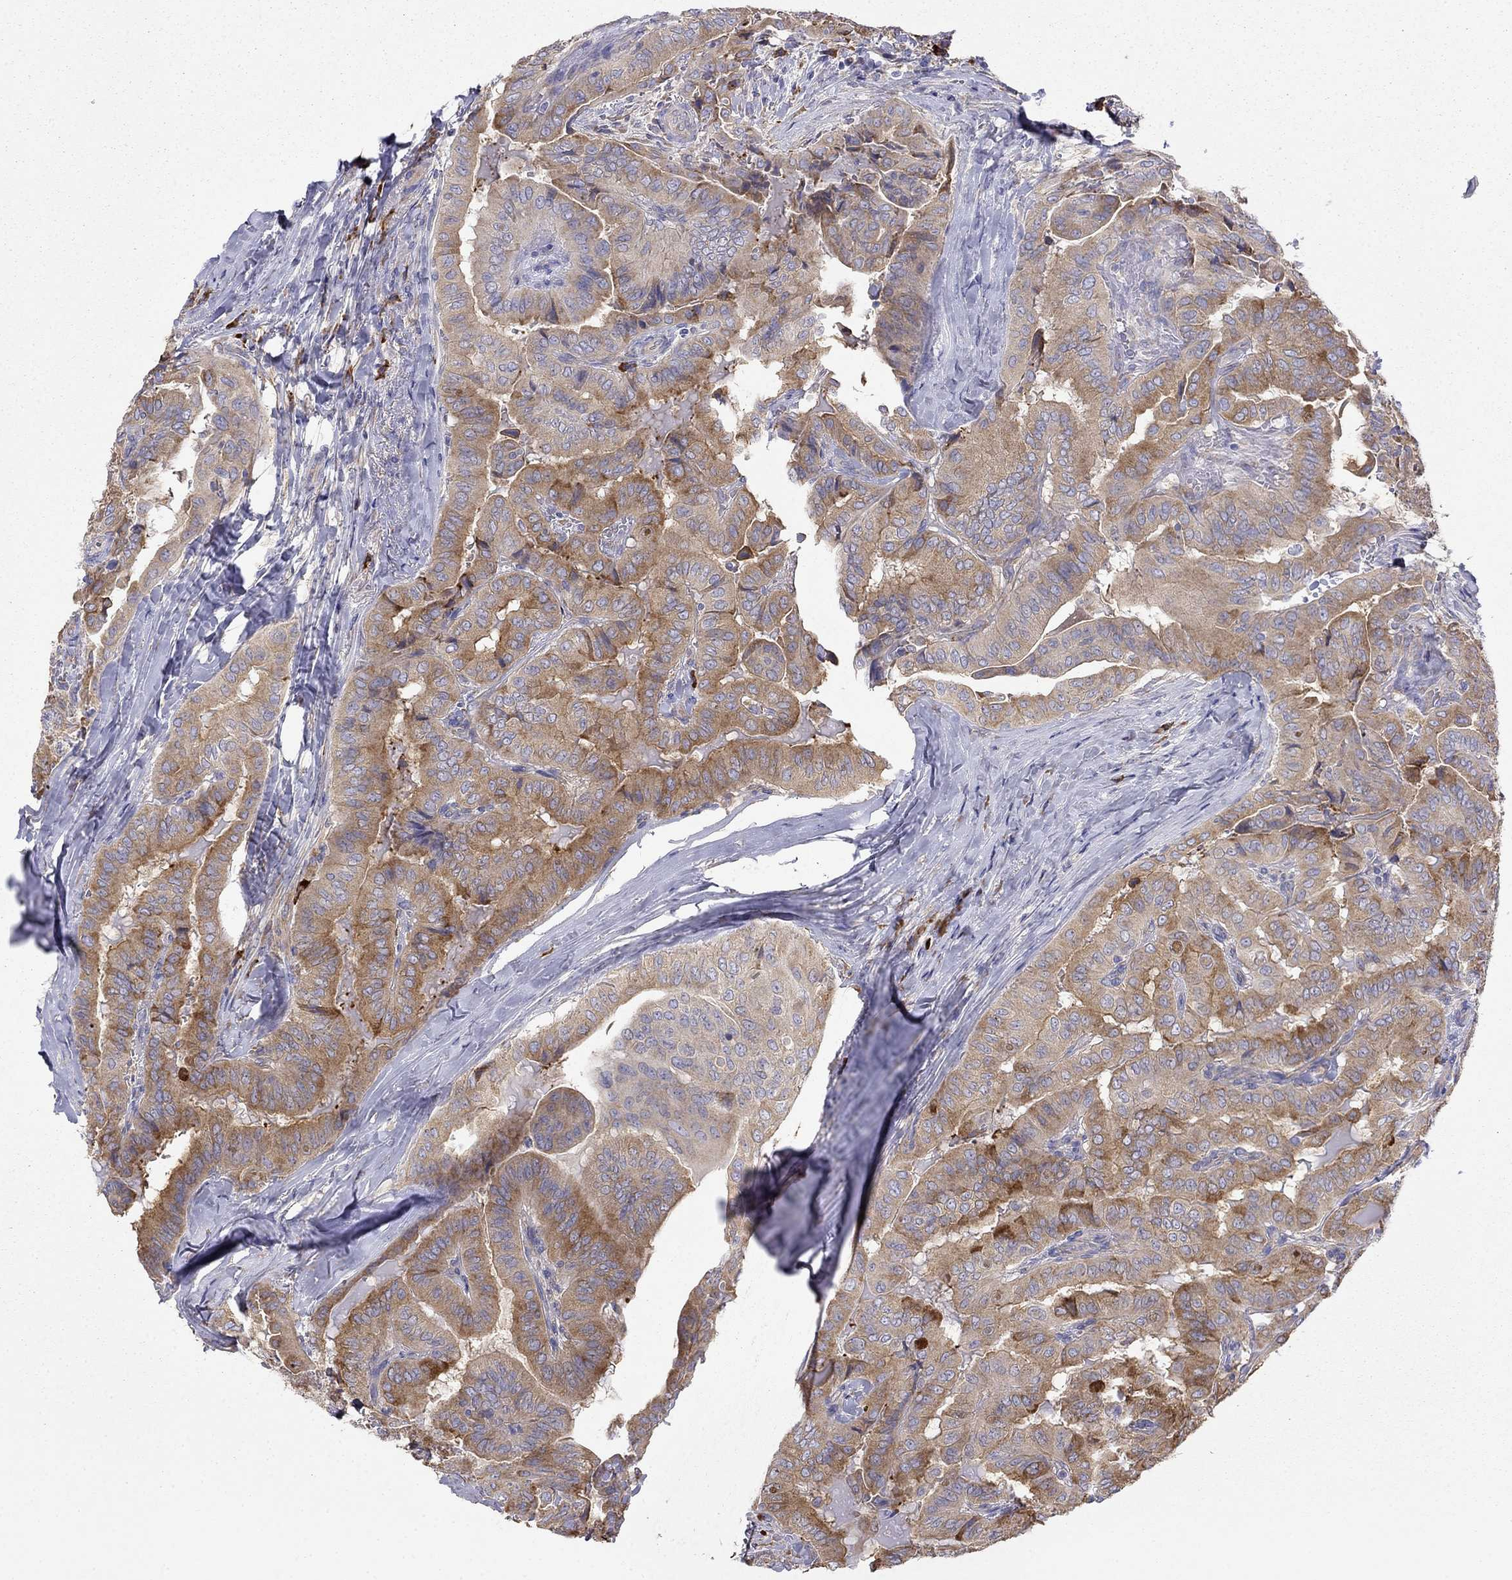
{"staining": {"intensity": "strong", "quantity": ">75%", "location": "cytoplasmic/membranous"}, "tissue": "thyroid cancer", "cell_type": "Tumor cells", "image_type": "cancer", "snomed": [{"axis": "morphology", "description": "Papillary adenocarcinoma, NOS"}, {"axis": "topography", "description": "Thyroid gland"}], "caption": "Strong cytoplasmic/membranous expression for a protein is seen in approximately >75% of tumor cells of thyroid cancer using immunohistochemistry (IHC).", "gene": "LONRF2", "patient": {"sex": "female", "age": 68}}